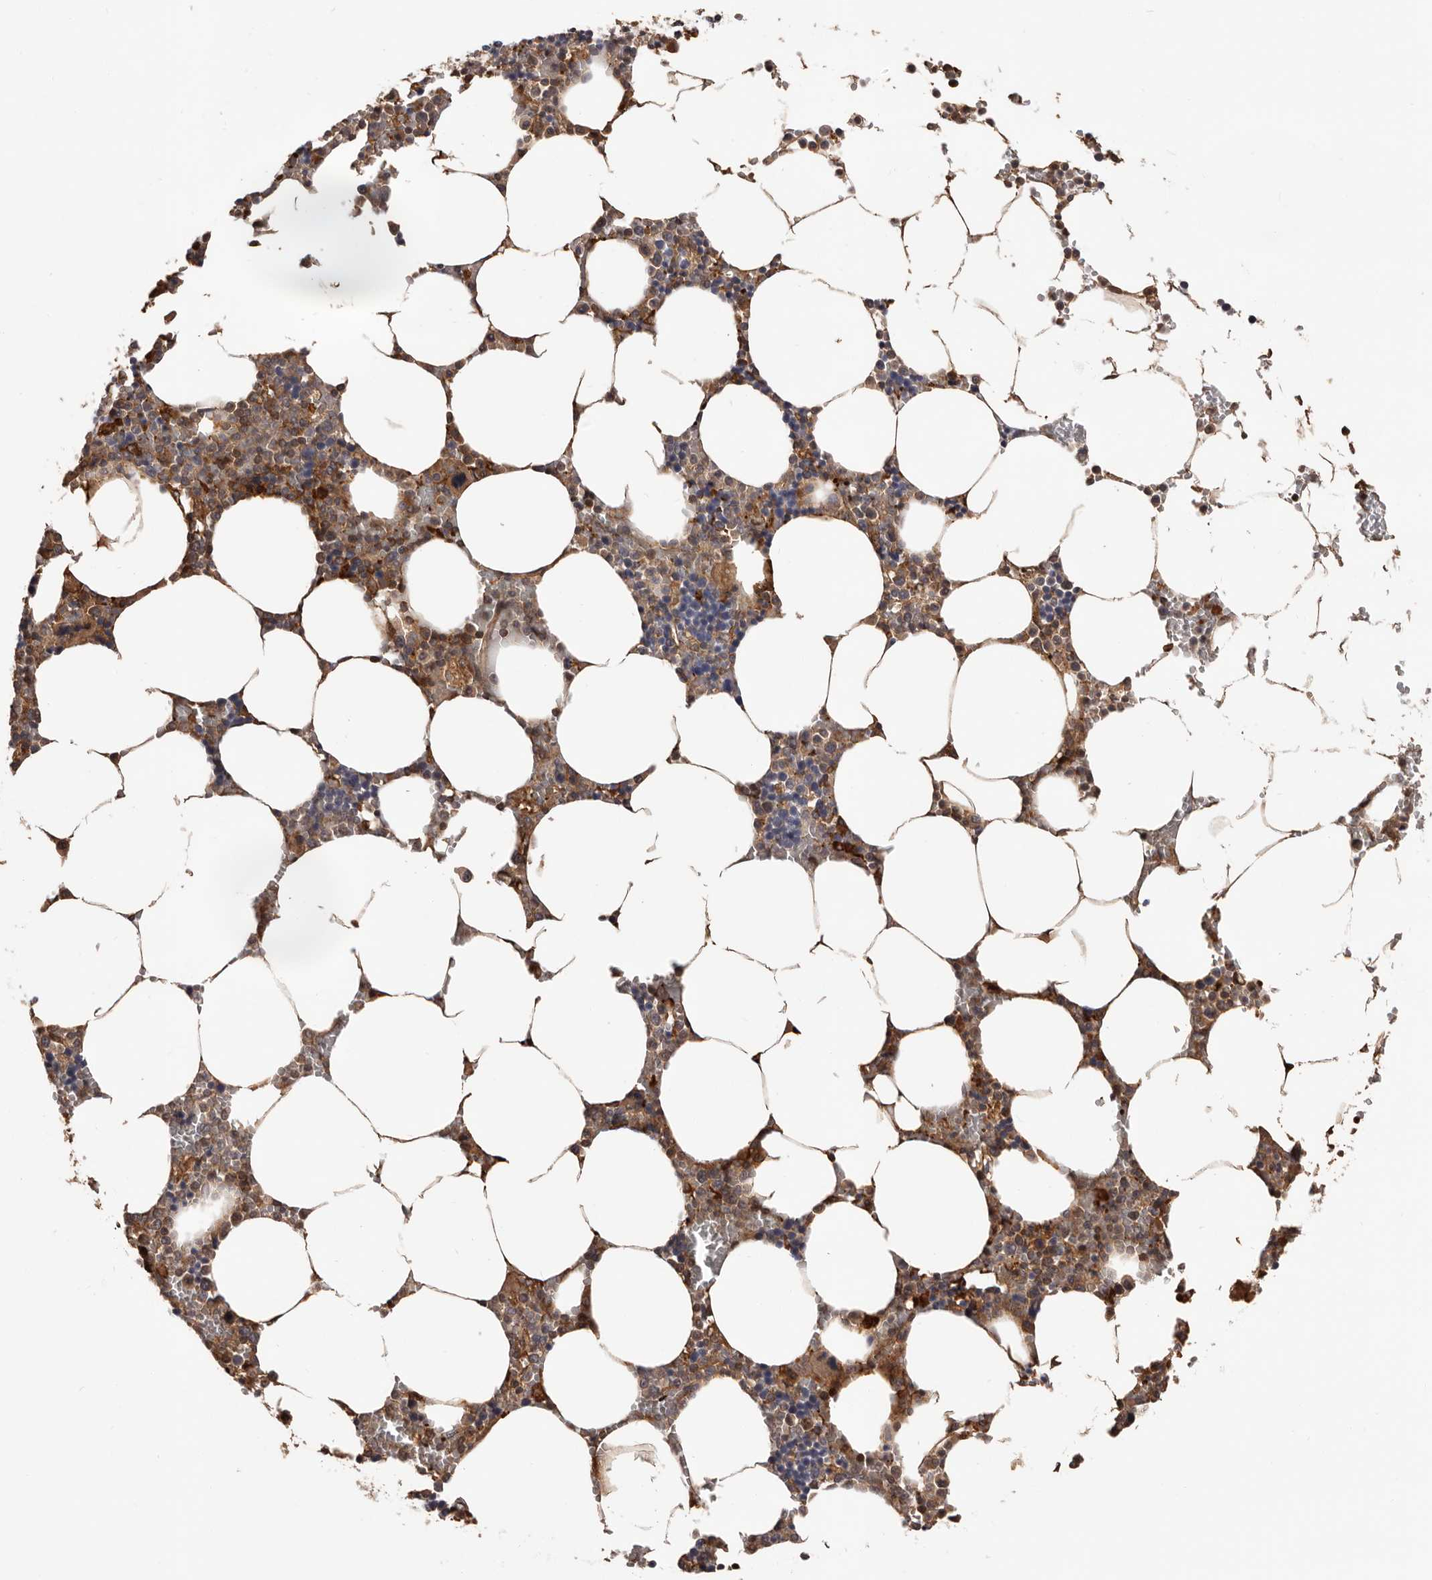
{"staining": {"intensity": "moderate", "quantity": "<25%", "location": "cytoplasmic/membranous"}, "tissue": "bone marrow", "cell_type": "Hematopoietic cells", "image_type": "normal", "snomed": [{"axis": "morphology", "description": "Normal tissue, NOS"}, {"axis": "topography", "description": "Bone marrow"}], "caption": "Benign bone marrow exhibits moderate cytoplasmic/membranous positivity in about <25% of hematopoietic cells, visualized by immunohistochemistry. The staining is performed using DAB (3,3'-diaminobenzidine) brown chromogen to label protein expression. The nuclei are counter-stained blue using hematoxylin.", "gene": "ADAMTS2", "patient": {"sex": "male", "age": 70}}